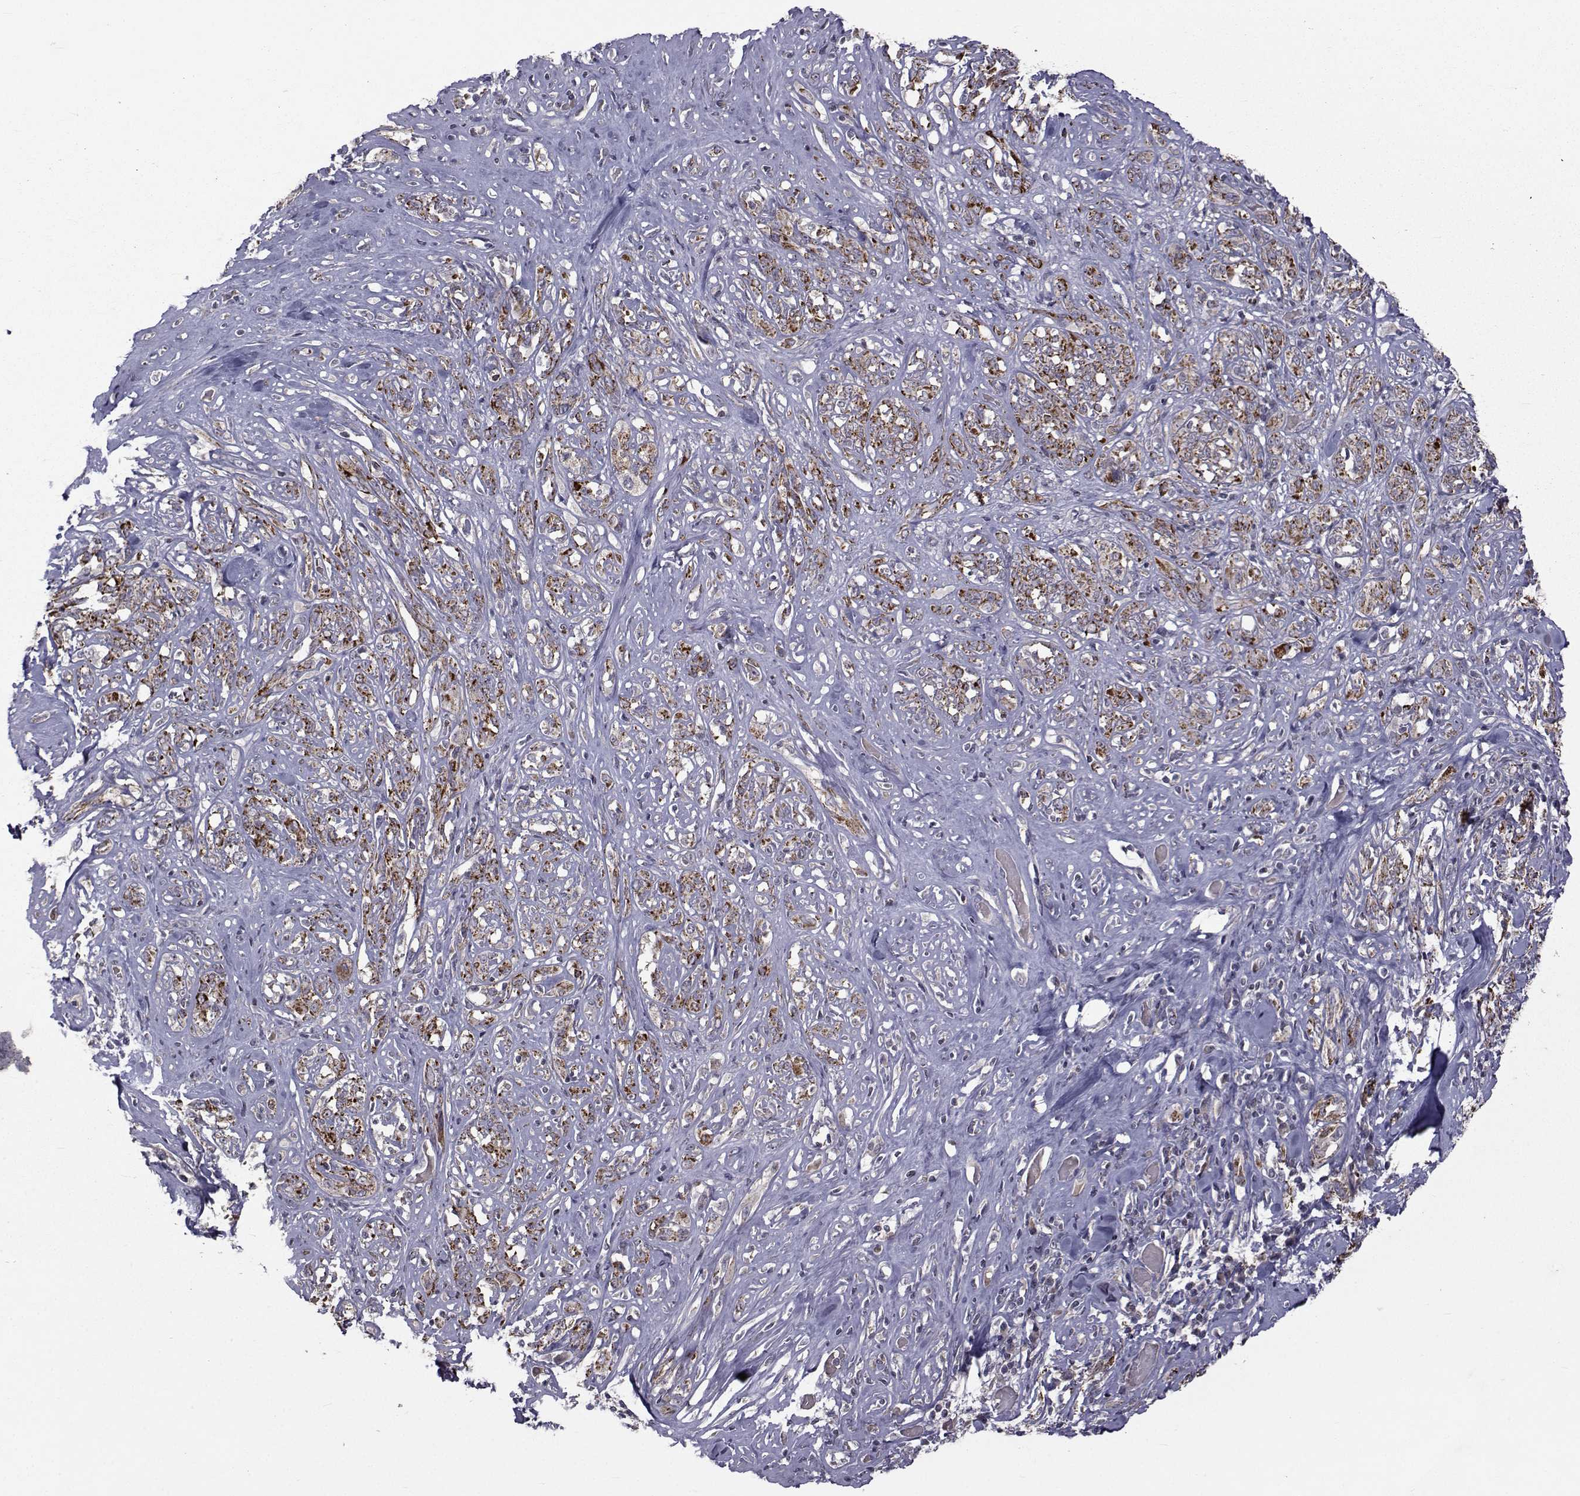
{"staining": {"intensity": "negative", "quantity": "none", "location": "none"}, "tissue": "melanoma", "cell_type": "Tumor cells", "image_type": "cancer", "snomed": [{"axis": "morphology", "description": "Malignant melanoma, NOS"}, {"axis": "topography", "description": "Skin"}], "caption": "Immunohistochemistry of malignant melanoma displays no expression in tumor cells. (DAB (3,3'-diaminobenzidine) immunohistochemistry, high magnification).", "gene": "FDXR", "patient": {"sex": "female", "age": 91}}